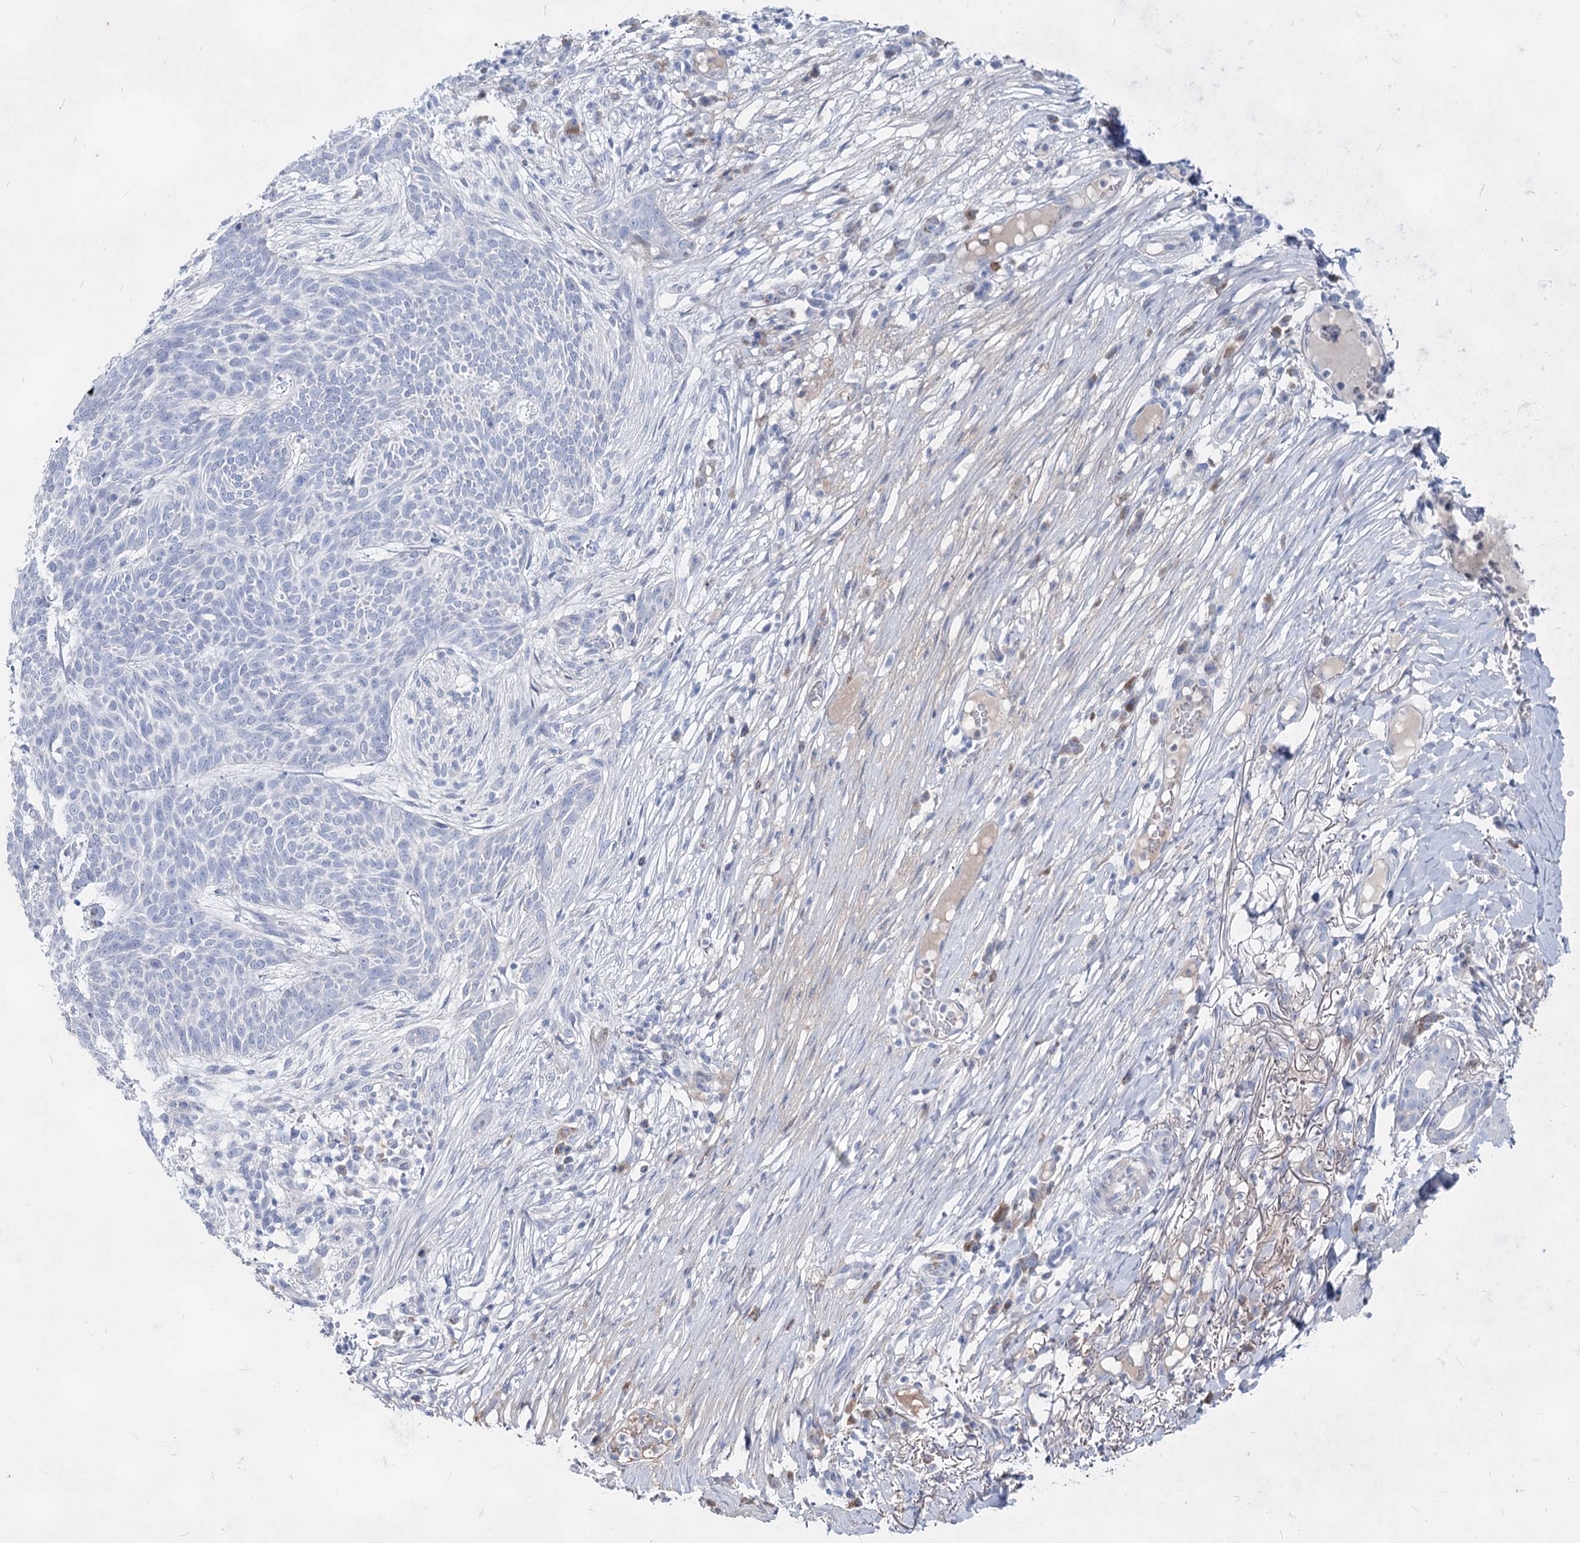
{"staining": {"intensity": "negative", "quantity": "none", "location": "none"}, "tissue": "skin cancer", "cell_type": "Tumor cells", "image_type": "cancer", "snomed": [{"axis": "morphology", "description": "Normal tissue, NOS"}, {"axis": "morphology", "description": "Basal cell carcinoma"}, {"axis": "topography", "description": "Skin"}], "caption": "Tumor cells are negative for brown protein staining in skin basal cell carcinoma.", "gene": "ACRV1", "patient": {"sex": "male", "age": 64}}